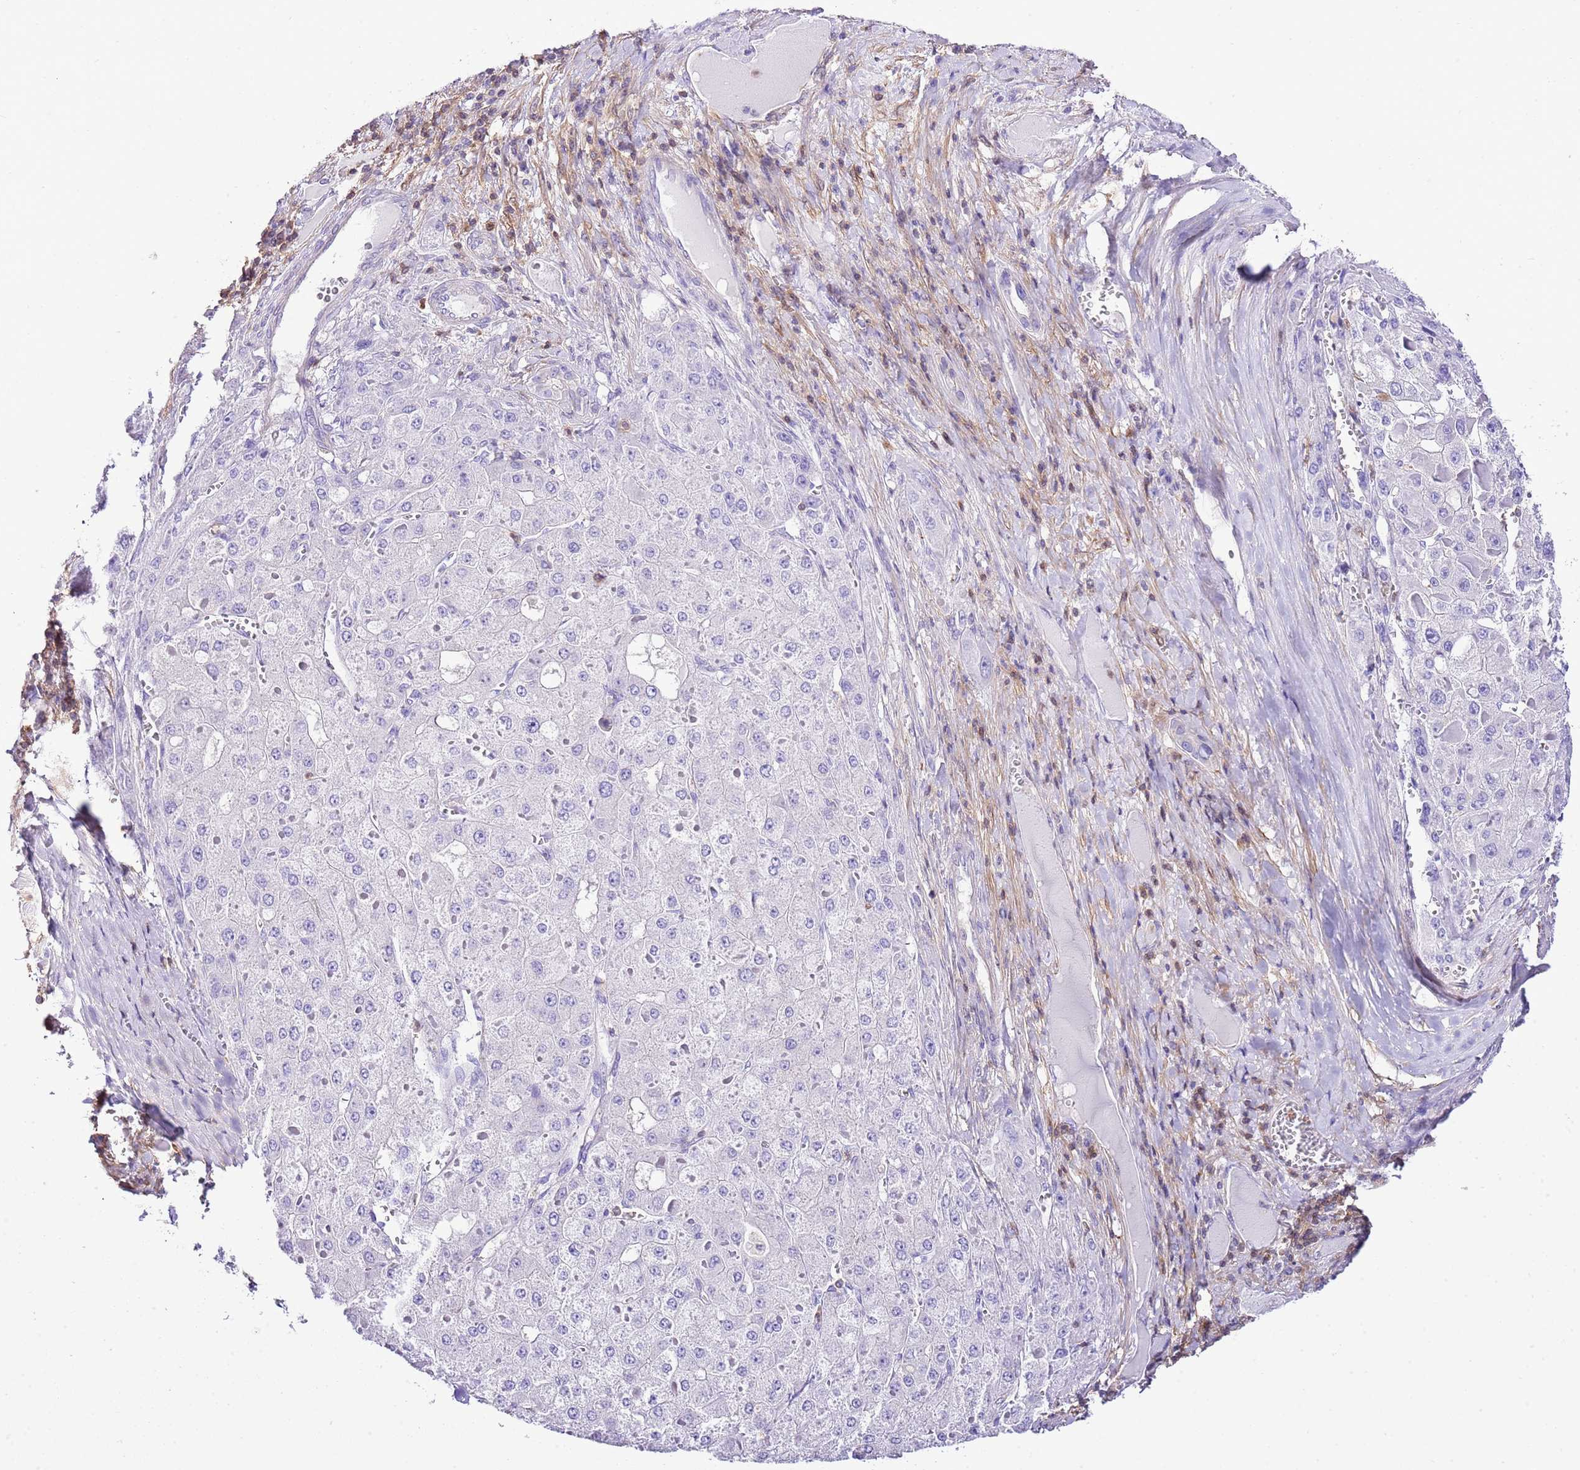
{"staining": {"intensity": "negative", "quantity": "none", "location": "none"}, "tissue": "liver cancer", "cell_type": "Tumor cells", "image_type": "cancer", "snomed": [{"axis": "morphology", "description": "Carcinoma, Hepatocellular, NOS"}, {"axis": "topography", "description": "Liver"}], "caption": "A photomicrograph of liver cancer (hepatocellular carcinoma) stained for a protein shows no brown staining in tumor cells.", "gene": "CNN2", "patient": {"sex": "female", "age": 73}}